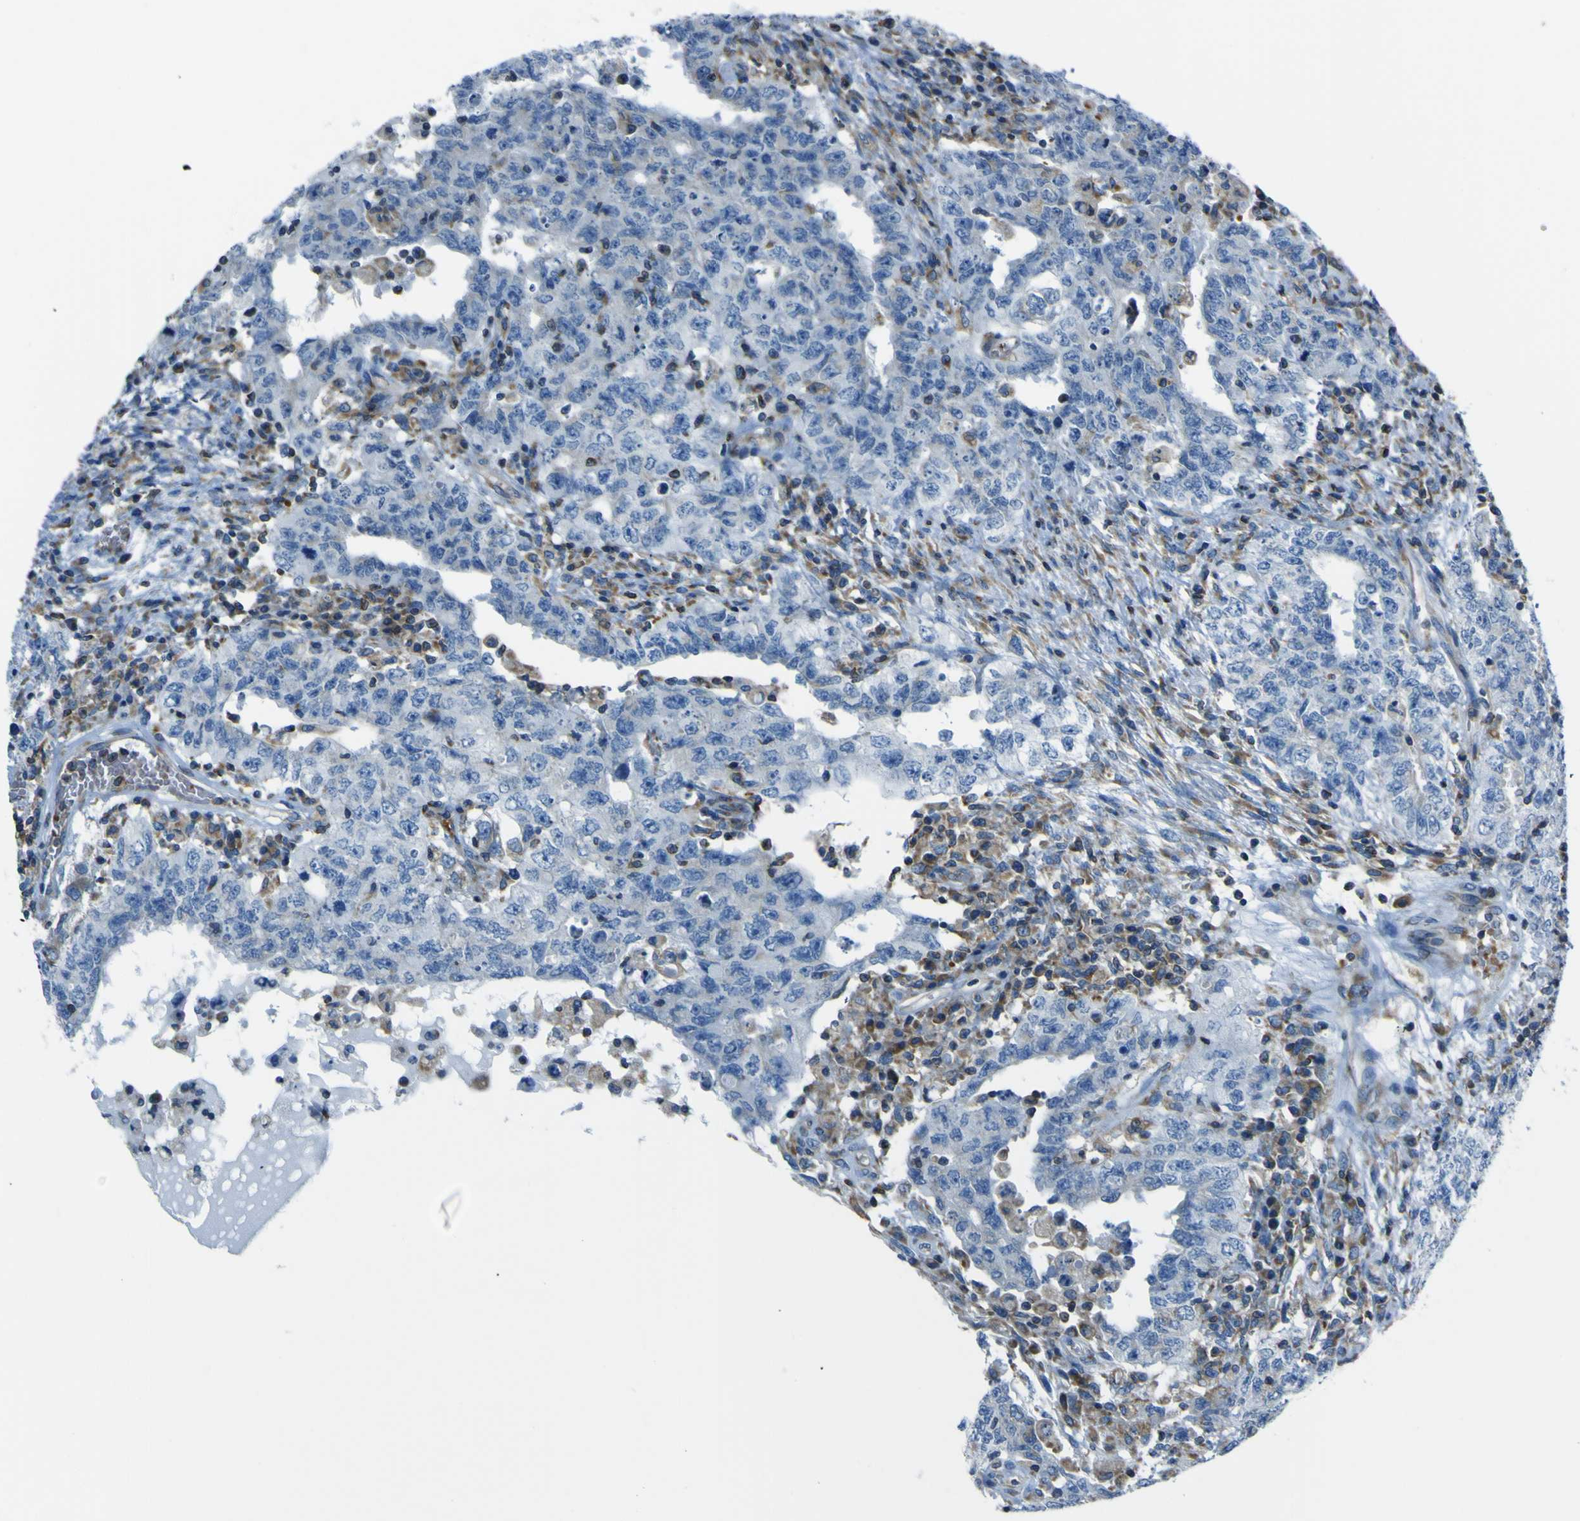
{"staining": {"intensity": "negative", "quantity": "none", "location": "none"}, "tissue": "testis cancer", "cell_type": "Tumor cells", "image_type": "cancer", "snomed": [{"axis": "morphology", "description": "Carcinoma, Embryonal, NOS"}, {"axis": "topography", "description": "Testis"}], "caption": "The photomicrograph exhibits no staining of tumor cells in testis cancer (embryonal carcinoma). (Immunohistochemistry (ihc), brightfield microscopy, high magnification).", "gene": "STIM1", "patient": {"sex": "male", "age": 26}}